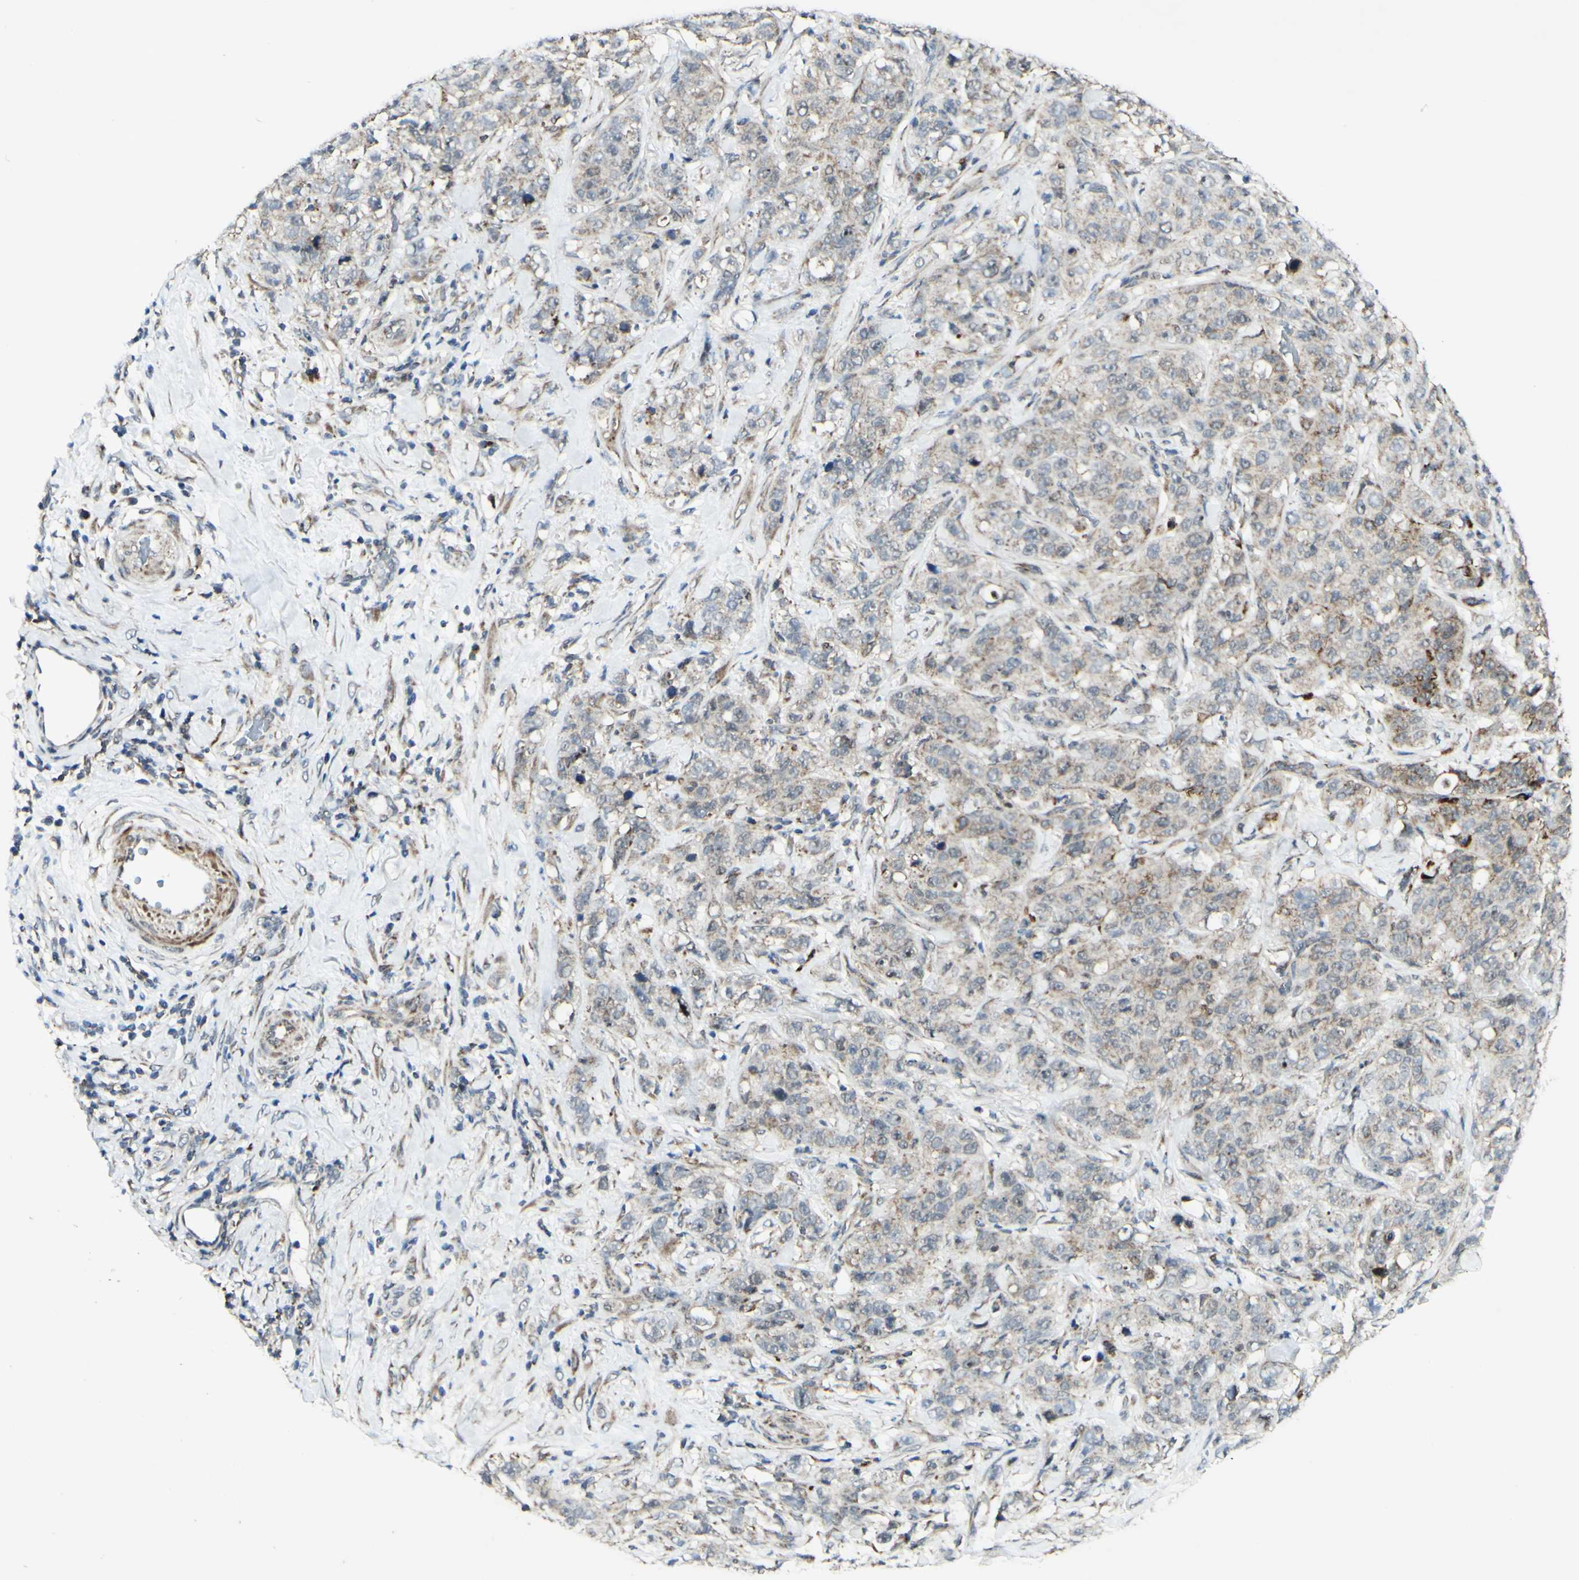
{"staining": {"intensity": "weak", "quantity": "25%-75%", "location": "cytoplasmic/membranous"}, "tissue": "stomach cancer", "cell_type": "Tumor cells", "image_type": "cancer", "snomed": [{"axis": "morphology", "description": "Adenocarcinoma, NOS"}, {"axis": "topography", "description": "Stomach"}], "caption": "Human stomach cancer (adenocarcinoma) stained for a protein (brown) exhibits weak cytoplasmic/membranous positive staining in approximately 25%-75% of tumor cells.", "gene": "DHRS3", "patient": {"sex": "male", "age": 48}}